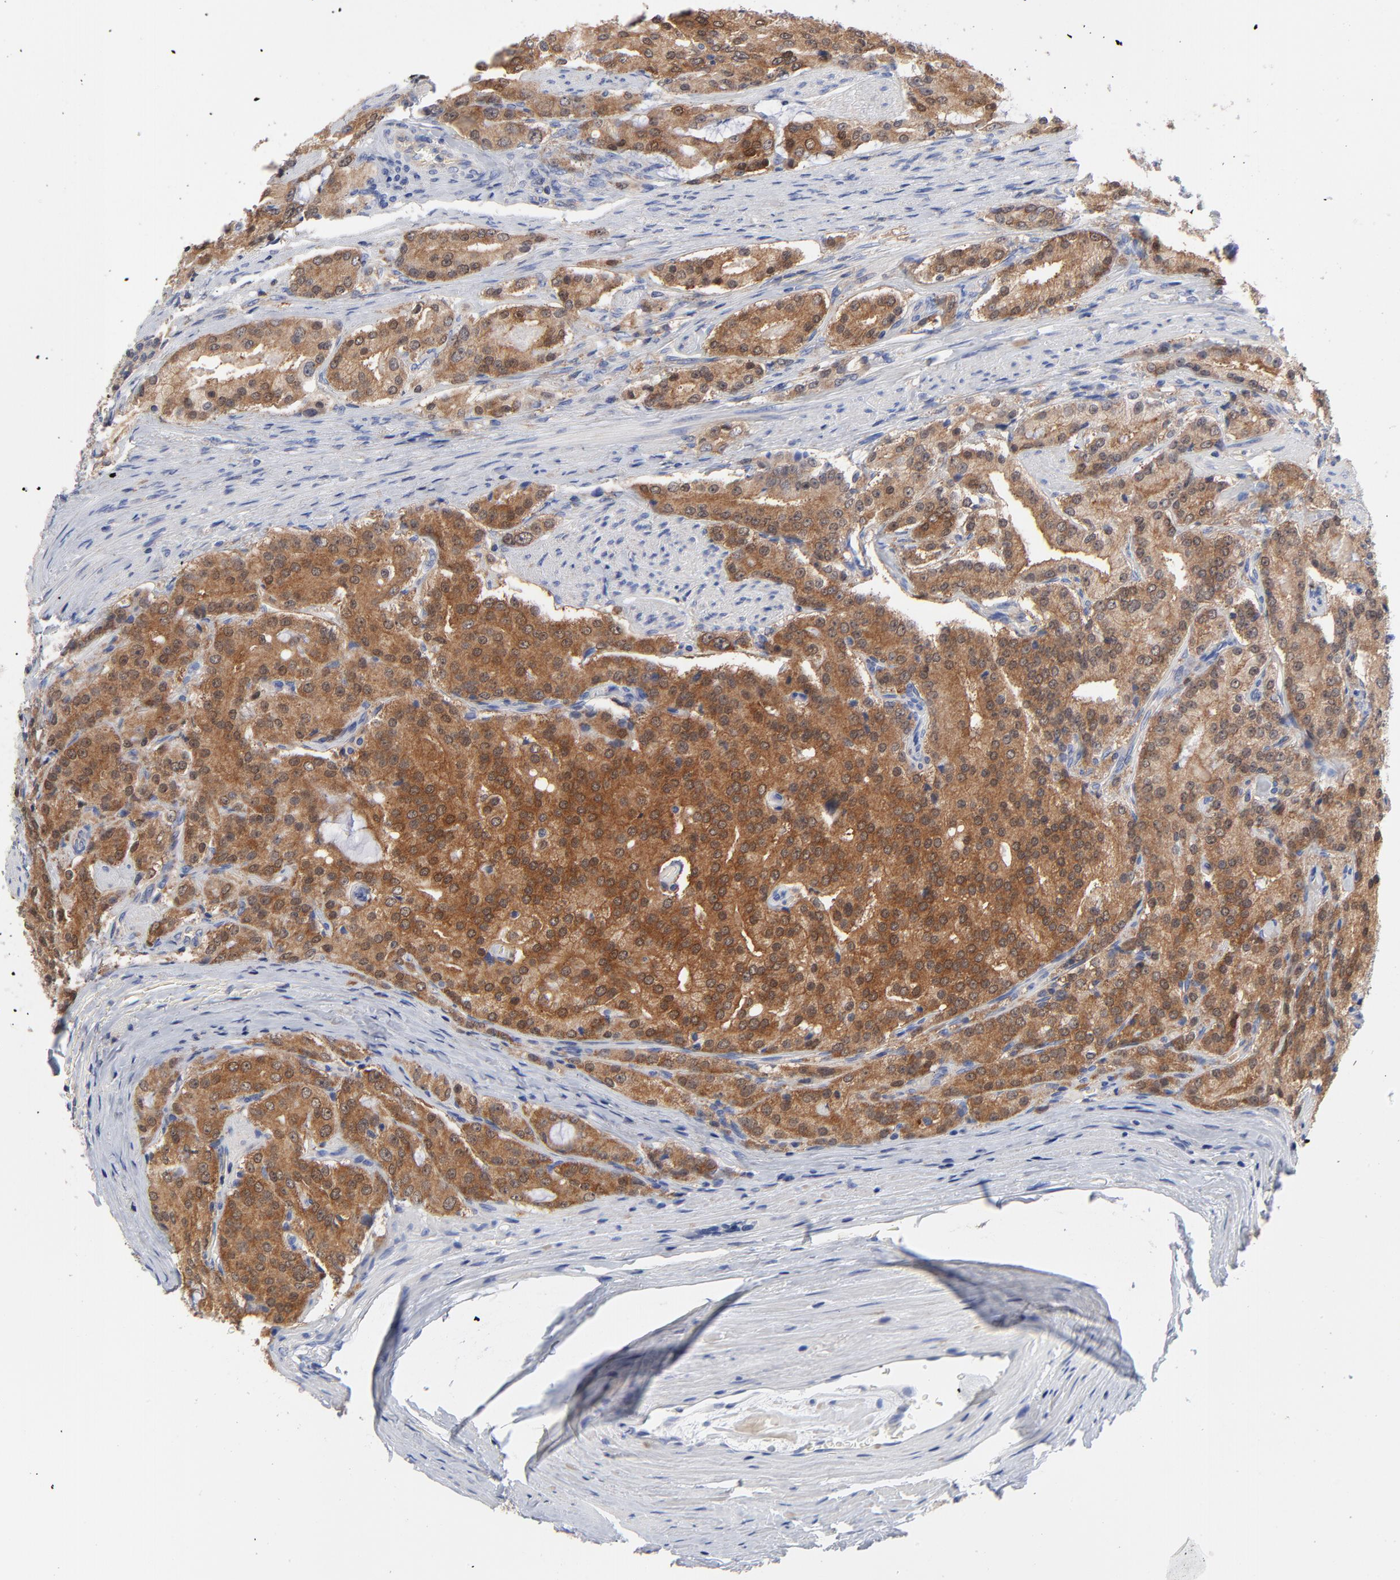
{"staining": {"intensity": "strong", "quantity": ">75%", "location": "cytoplasmic/membranous"}, "tissue": "prostate cancer", "cell_type": "Tumor cells", "image_type": "cancer", "snomed": [{"axis": "morphology", "description": "Adenocarcinoma, Medium grade"}, {"axis": "topography", "description": "Prostate"}], "caption": "Immunohistochemical staining of prostate cancer (medium-grade adenocarcinoma) exhibits high levels of strong cytoplasmic/membranous expression in approximately >75% of tumor cells.", "gene": "CAB39L", "patient": {"sex": "male", "age": 72}}